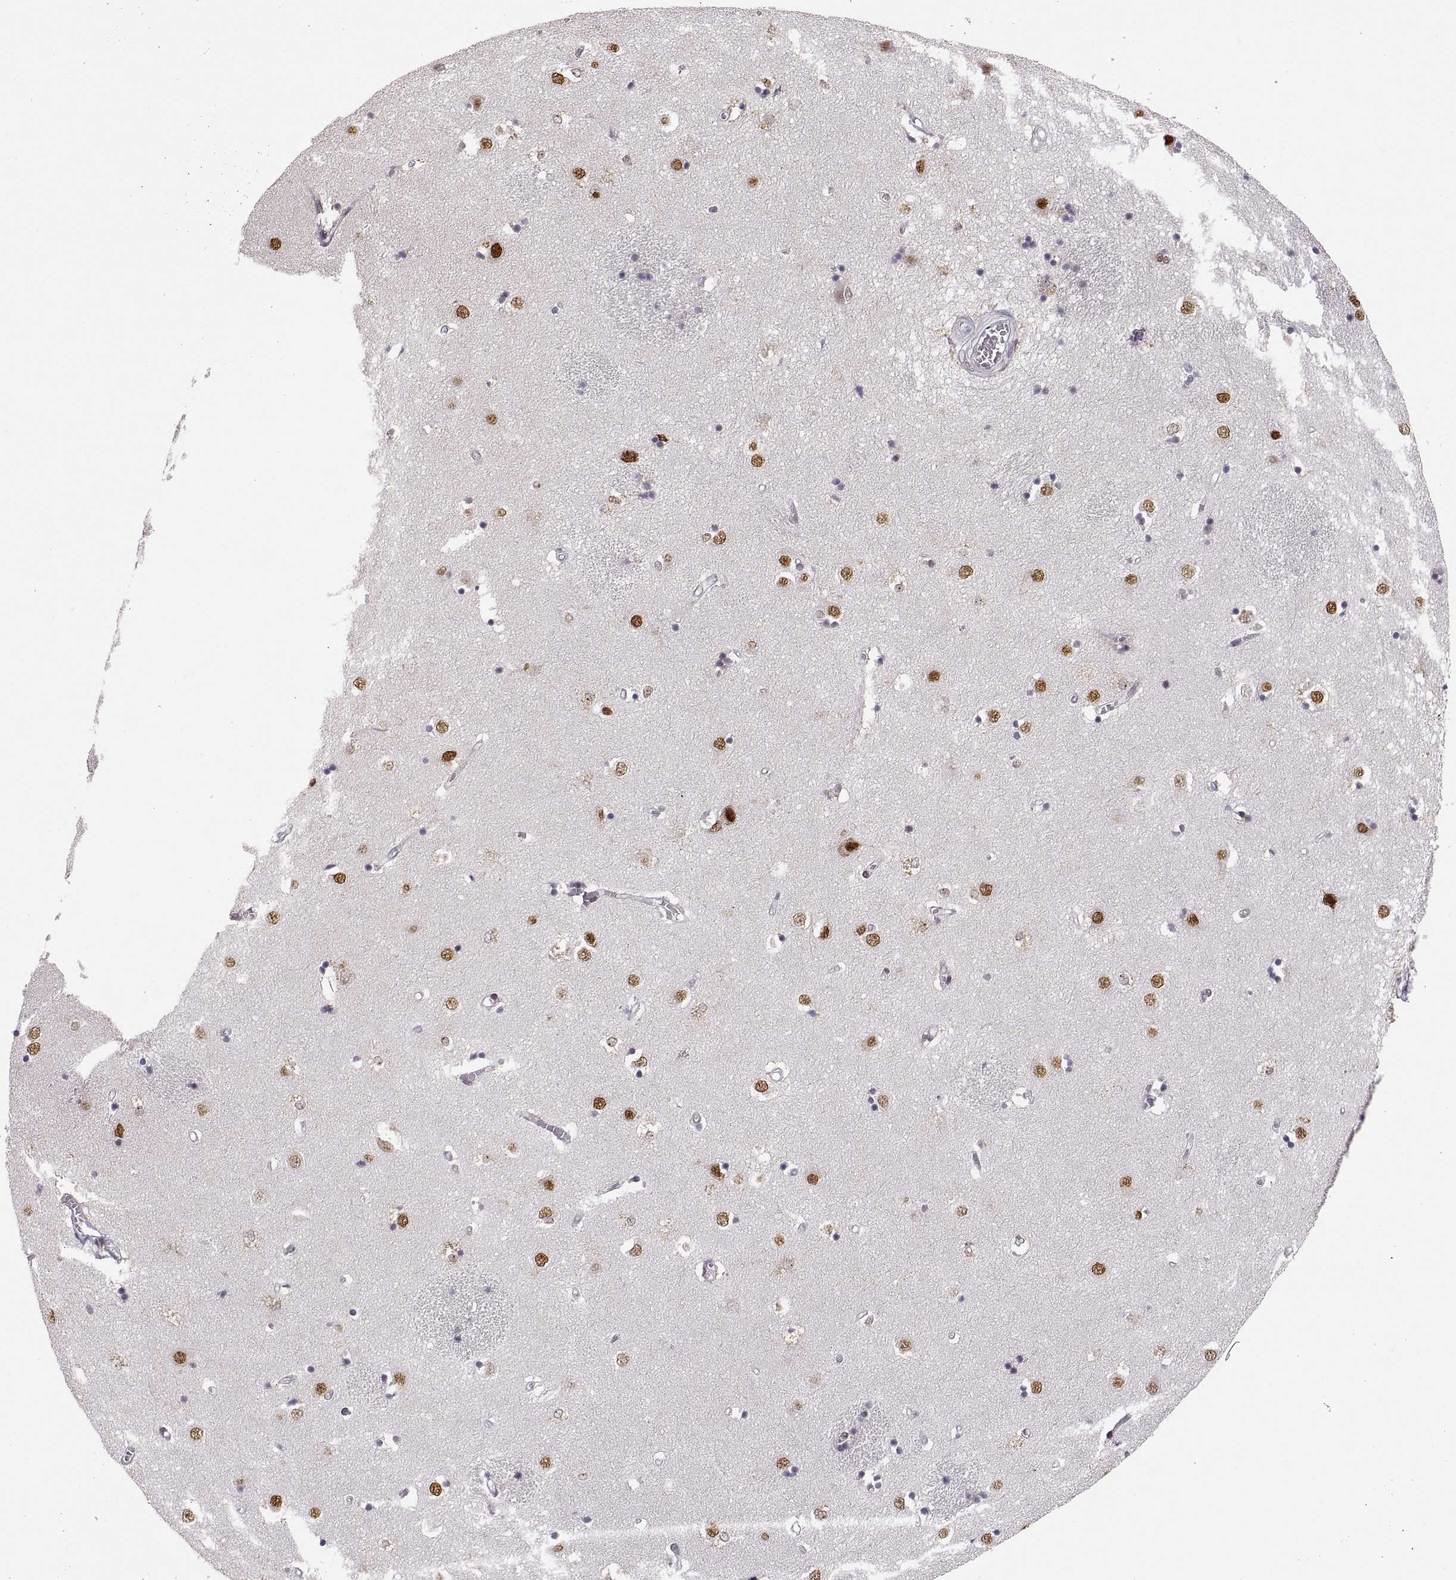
{"staining": {"intensity": "strong", "quantity": "<25%", "location": "nuclear"}, "tissue": "caudate", "cell_type": "Glial cells", "image_type": "normal", "snomed": [{"axis": "morphology", "description": "Normal tissue, NOS"}, {"axis": "topography", "description": "Lateral ventricle wall"}], "caption": "Immunohistochemistry photomicrograph of normal human caudate stained for a protein (brown), which reveals medium levels of strong nuclear positivity in approximately <25% of glial cells.", "gene": "SNAI1", "patient": {"sex": "male", "age": 54}}